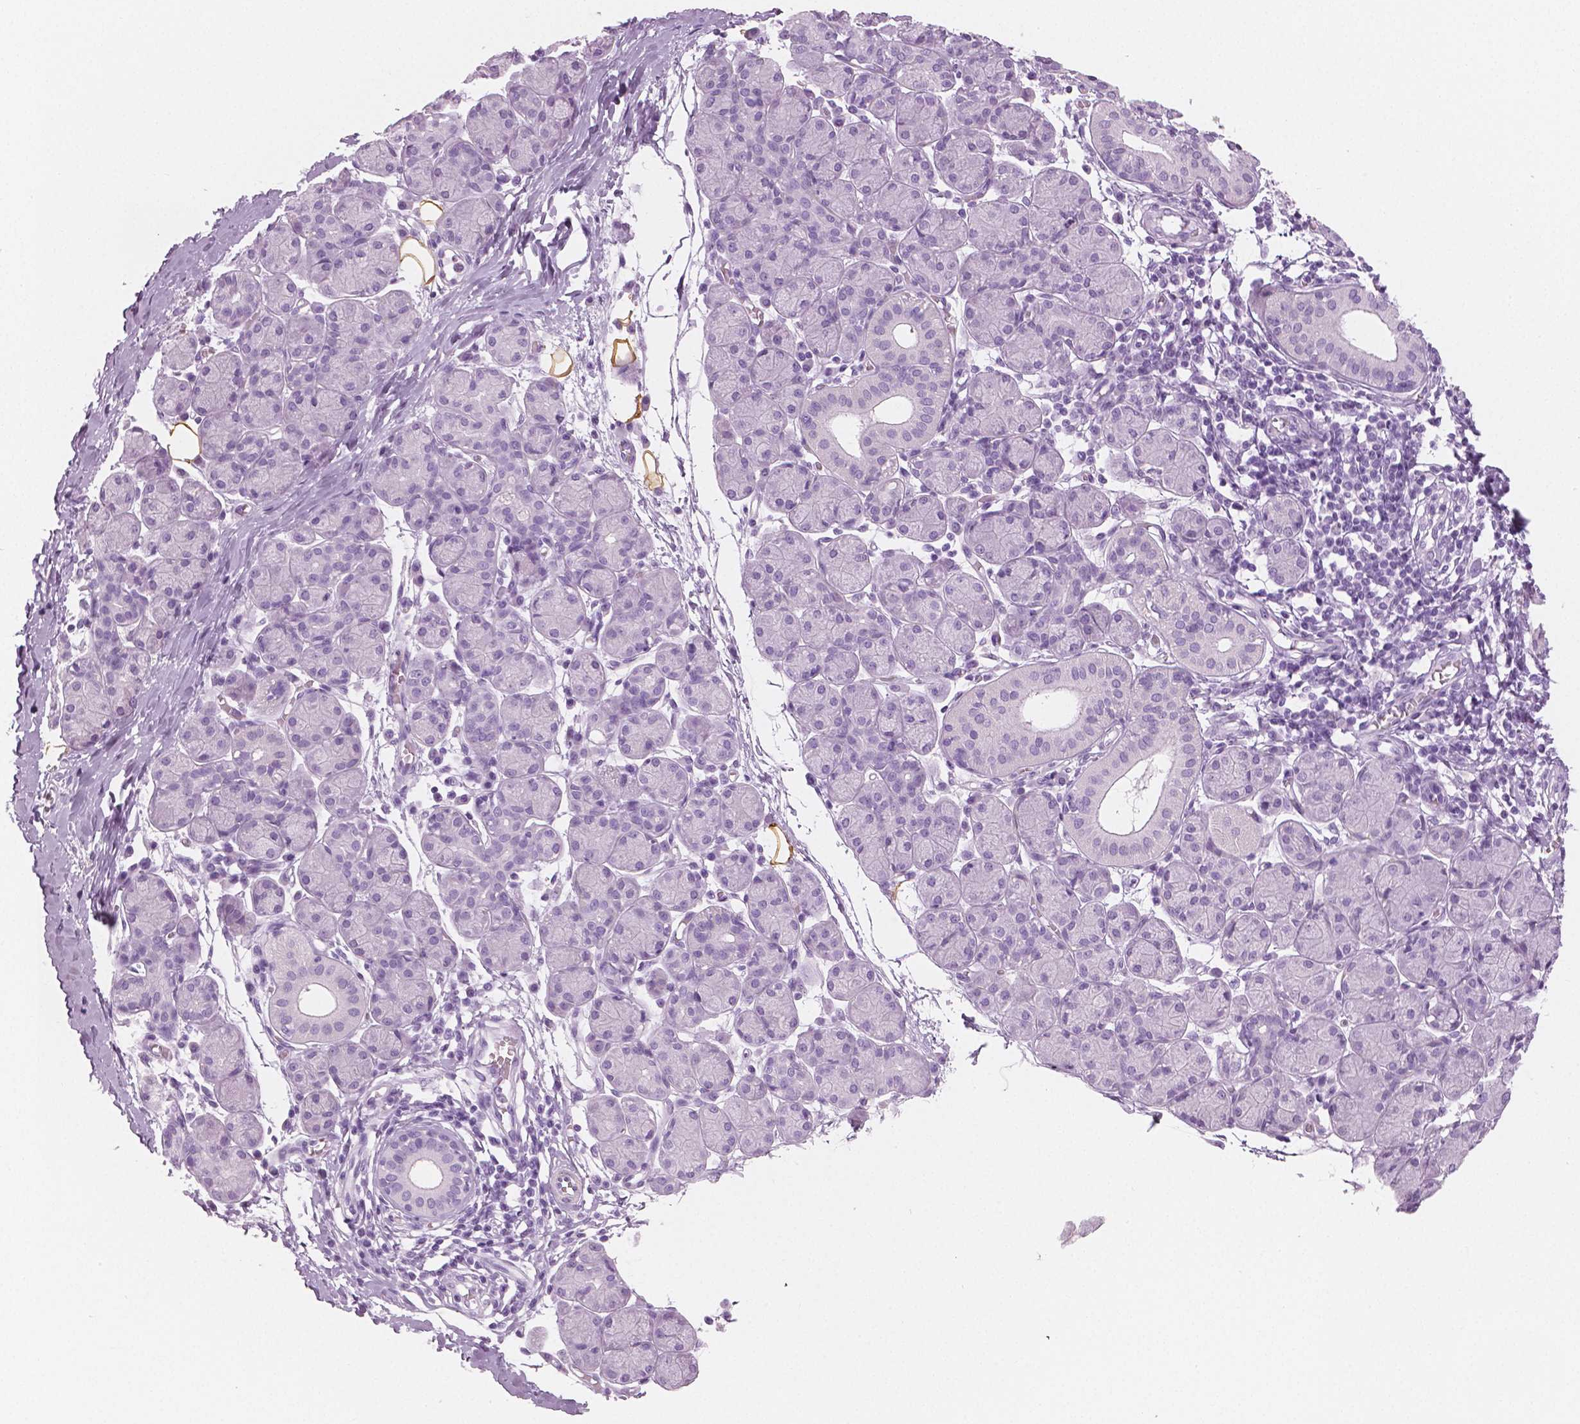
{"staining": {"intensity": "negative", "quantity": "none", "location": "none"}, "tissue": "salivary gland", "cell_type": "Glandular cells", "image_type": "normal", "snomed": [{"axis": "morphology", "description": "Normal tissue, NOS"}, {"axis": "morphology", "description": "Inflammation, NOS"}, {"axis": "topography", "description": "Lymph node"}, {"axis": "topography", "description": "Salivary gland"}], "caption": "A high-resolution micrograph shows immunohistochemistry staining of unremarkable salivary gland, which reveals no significant staining in glandular cells.", "gene": "PLIN4", "patient": {"sex": "male", "age": 3}}